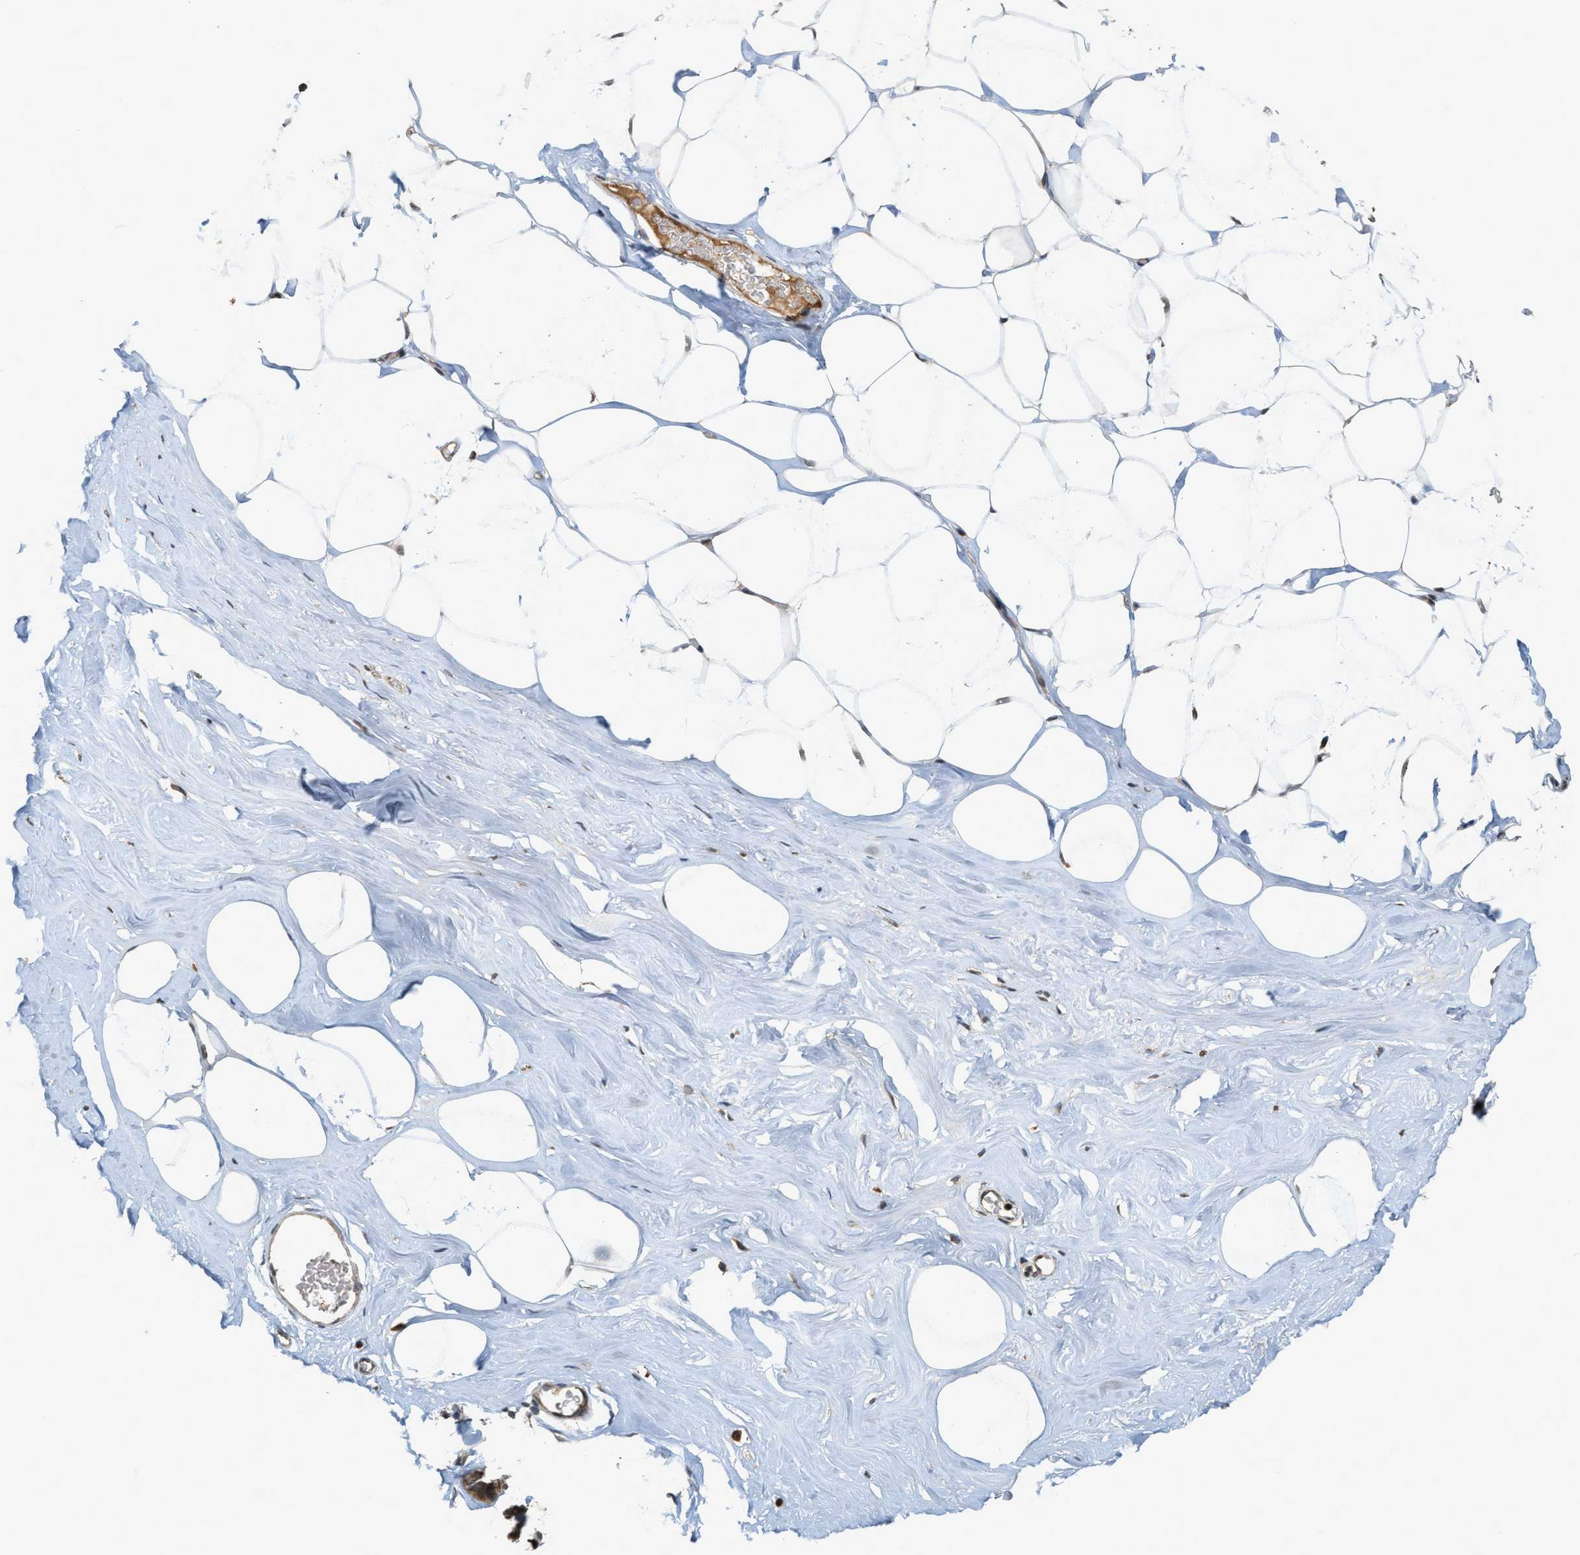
{"staining": {"intensity": "moderate", "quantity": ">75%", "location": "cytoplasmic/membranous"}, "tissue": "adipose tissue", "cell_type": "Adipocytes", "image_type": "normal", "snomed": [{"axis": "morphology", "description": "Normal tissue, NOS"}, {"axis": "morphology", "description": "Fibrosis, NOS"}, {"axis": "topography", "description": "Breast"}, {"axis": "topography", "description": "Adipose tissue"}], "caption": "Adipose tissue stained for a protein (brown) reveals moderate cytoplasmic/membranous positive positivity in approximately >75% of adipocytes.", "gene": "ELP2", "patient": {"sex": "female", "age": 39}}